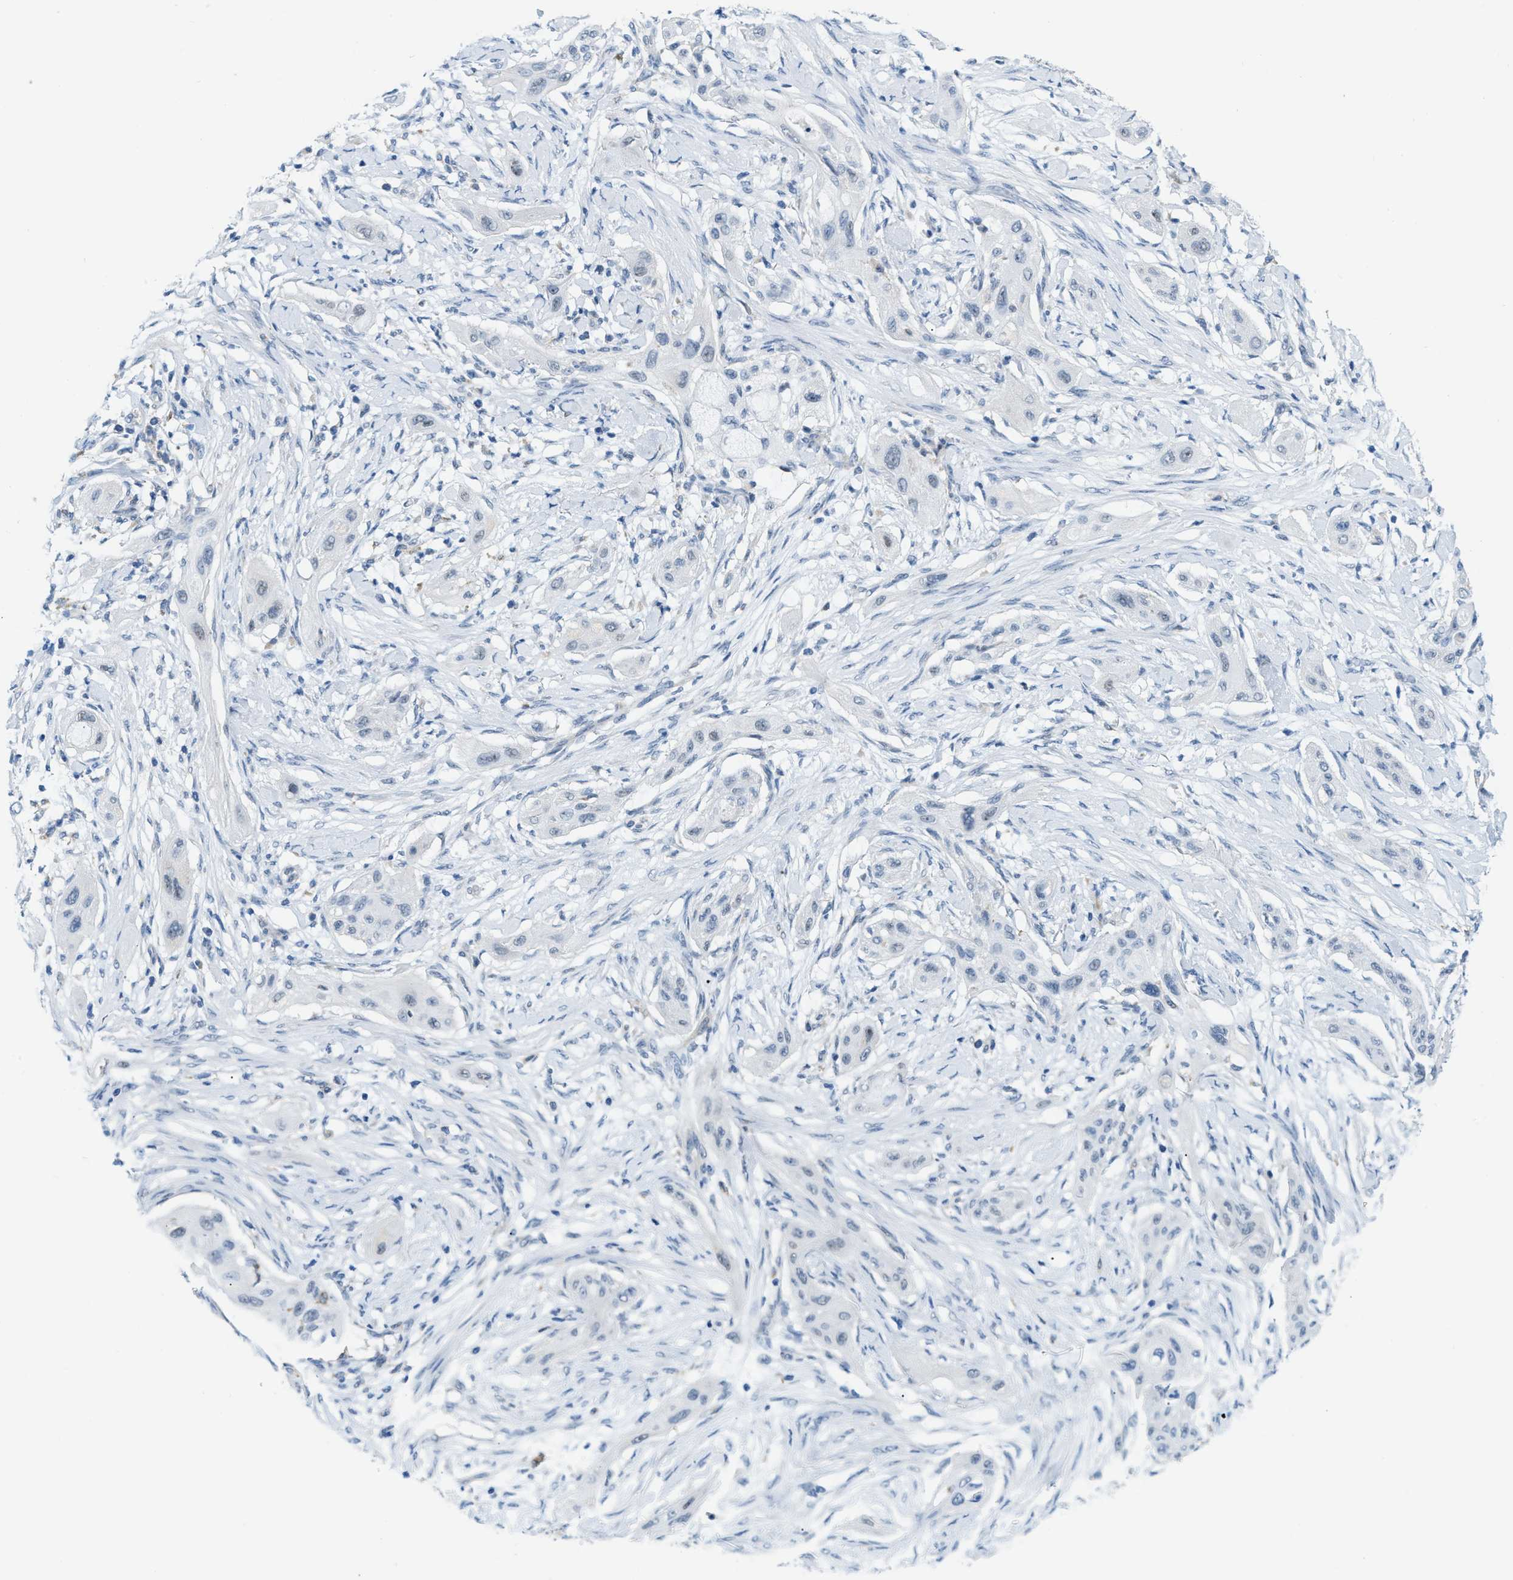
{"staining": {"intensity": "negative", "quantity": "none", "location": "none"}, "tissue": "lung cancer", "cell_type": "Tumor cells", "image_type": "cancer", "snomed": [{"axis": "morphology", "description": "Squamous cell carcinoma, NOS"}, {"axis": "topography", "description": "Lung"}], "caption": "High power microscopy image of an immunohistochemistry (IHC) histopathology image of lung cancer, revealing no significant positivity in tumor cells.", "gene": "PHRF1", "patient": {"sex": "female", "age": 47}}